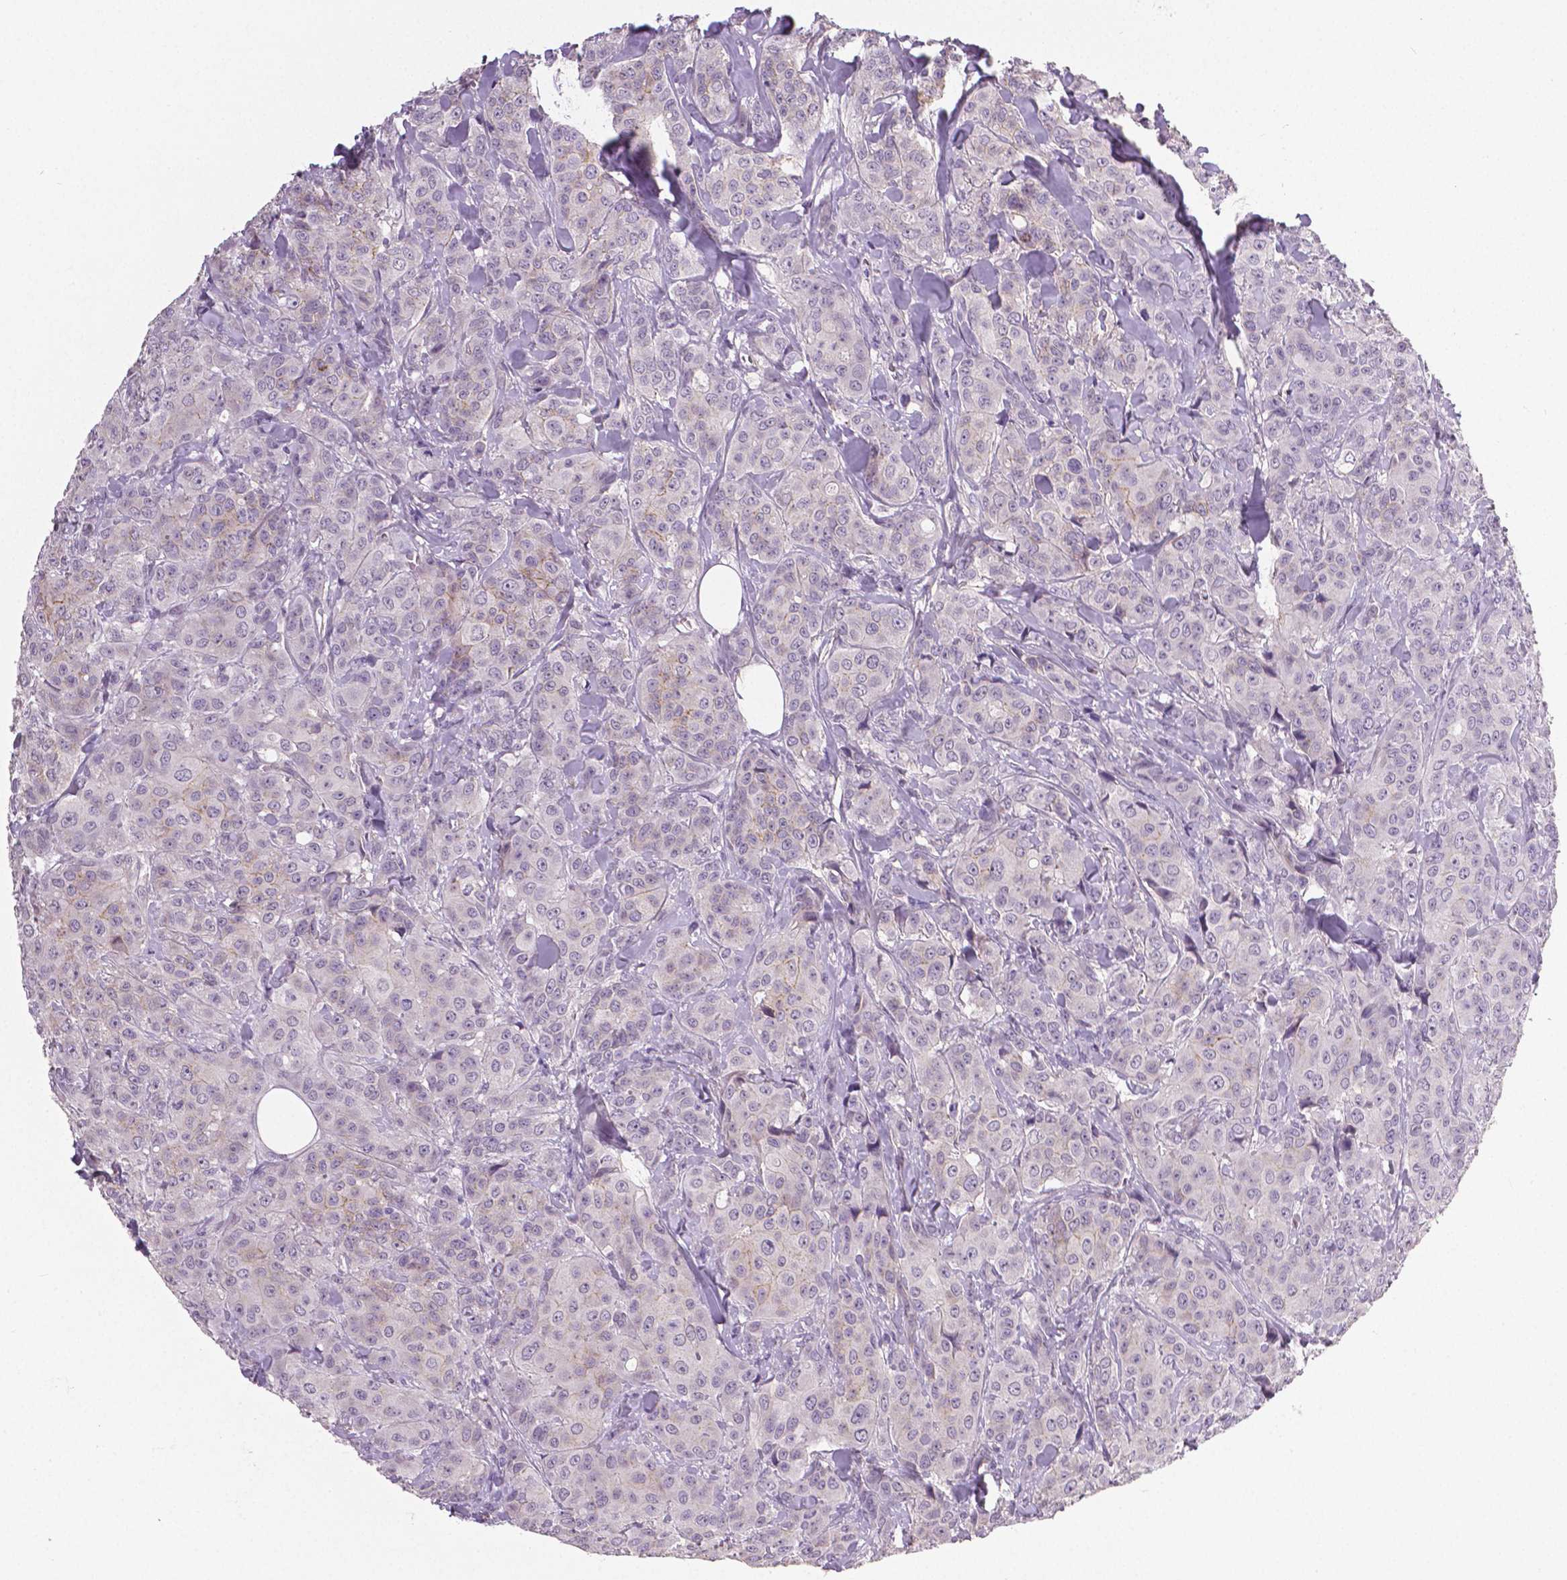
{"staining": {"intensity": "negative", "quantity": "none", "location": "none"}, "tissue": "breast cancer", "cell_type": "Tumor cells", "image_type": "cancer", "snomed": [{"axis": "morphology", "description": "Duct carcinoma"}, {"axis": "topography", "description": "Breast"}], "caption": "Breast invasive ductal carcinoma was stained to show a protein in brown. There is no significant staining in tumor cells. (DAB immunohistochemistry, high magnification).", "gene": "FLT1", "patient": {"sex": "female", "age": 43}}